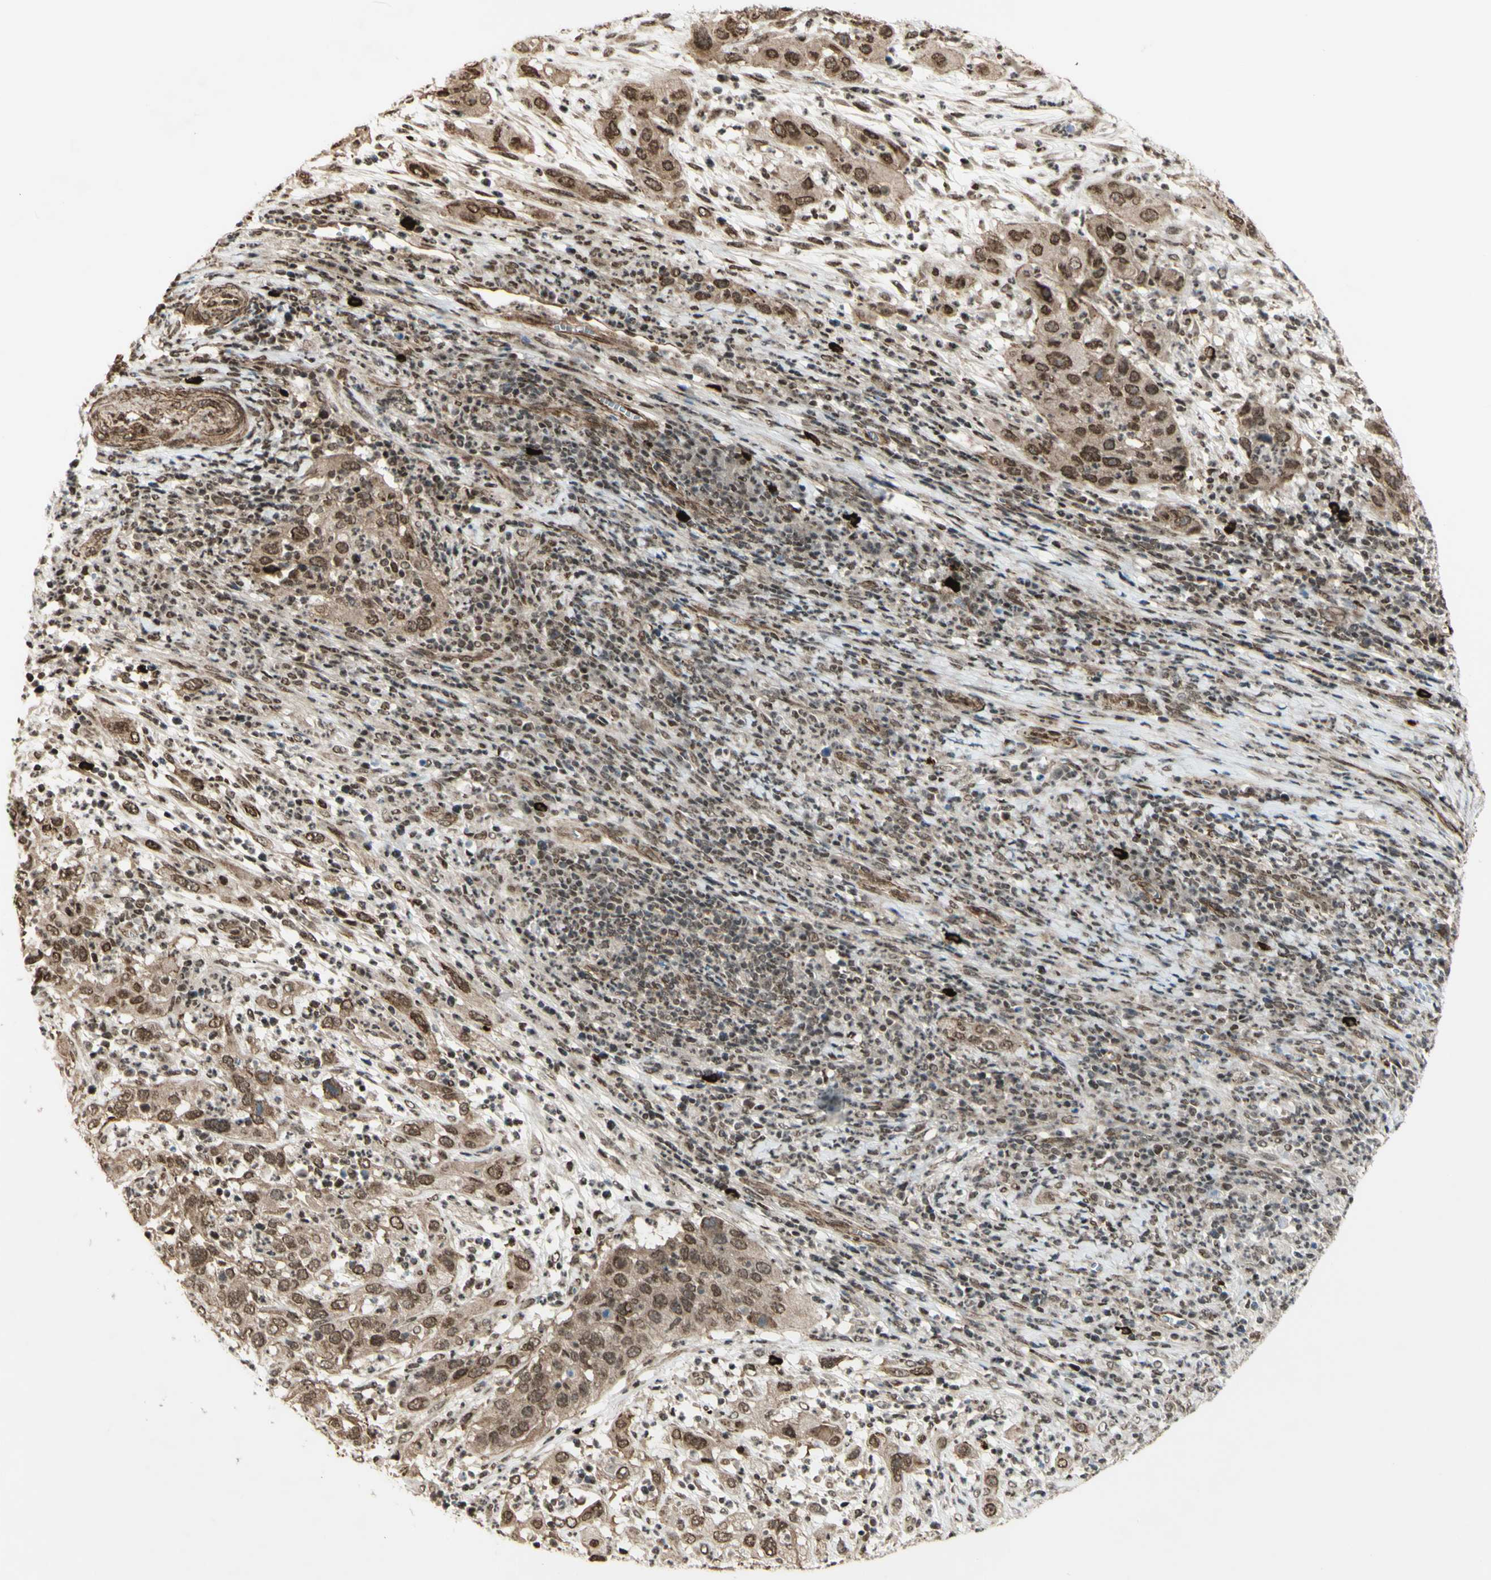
{"staining": {"intensity": "moderate", "quantity": ">75%", "location": "cytoplasmic/membranous,nuclear"}, "tissue": "cervical cancer", "cell_type": "Tumor cells", "image_type": "cancer", "snomed": [{"axis": "morphology", "description": "Squamous cell carcinoma, NOS"}, {"axis": "topography", "description": "Cervix"}], "caption": "Tumor cells exhibit medium levels of moderate cytoplasmic/membranous and nuclear positivity in about >75% of cells in cervical cancer.", "gene": "ZMYM6", "patient": {"sex": "female", "age": 32}}